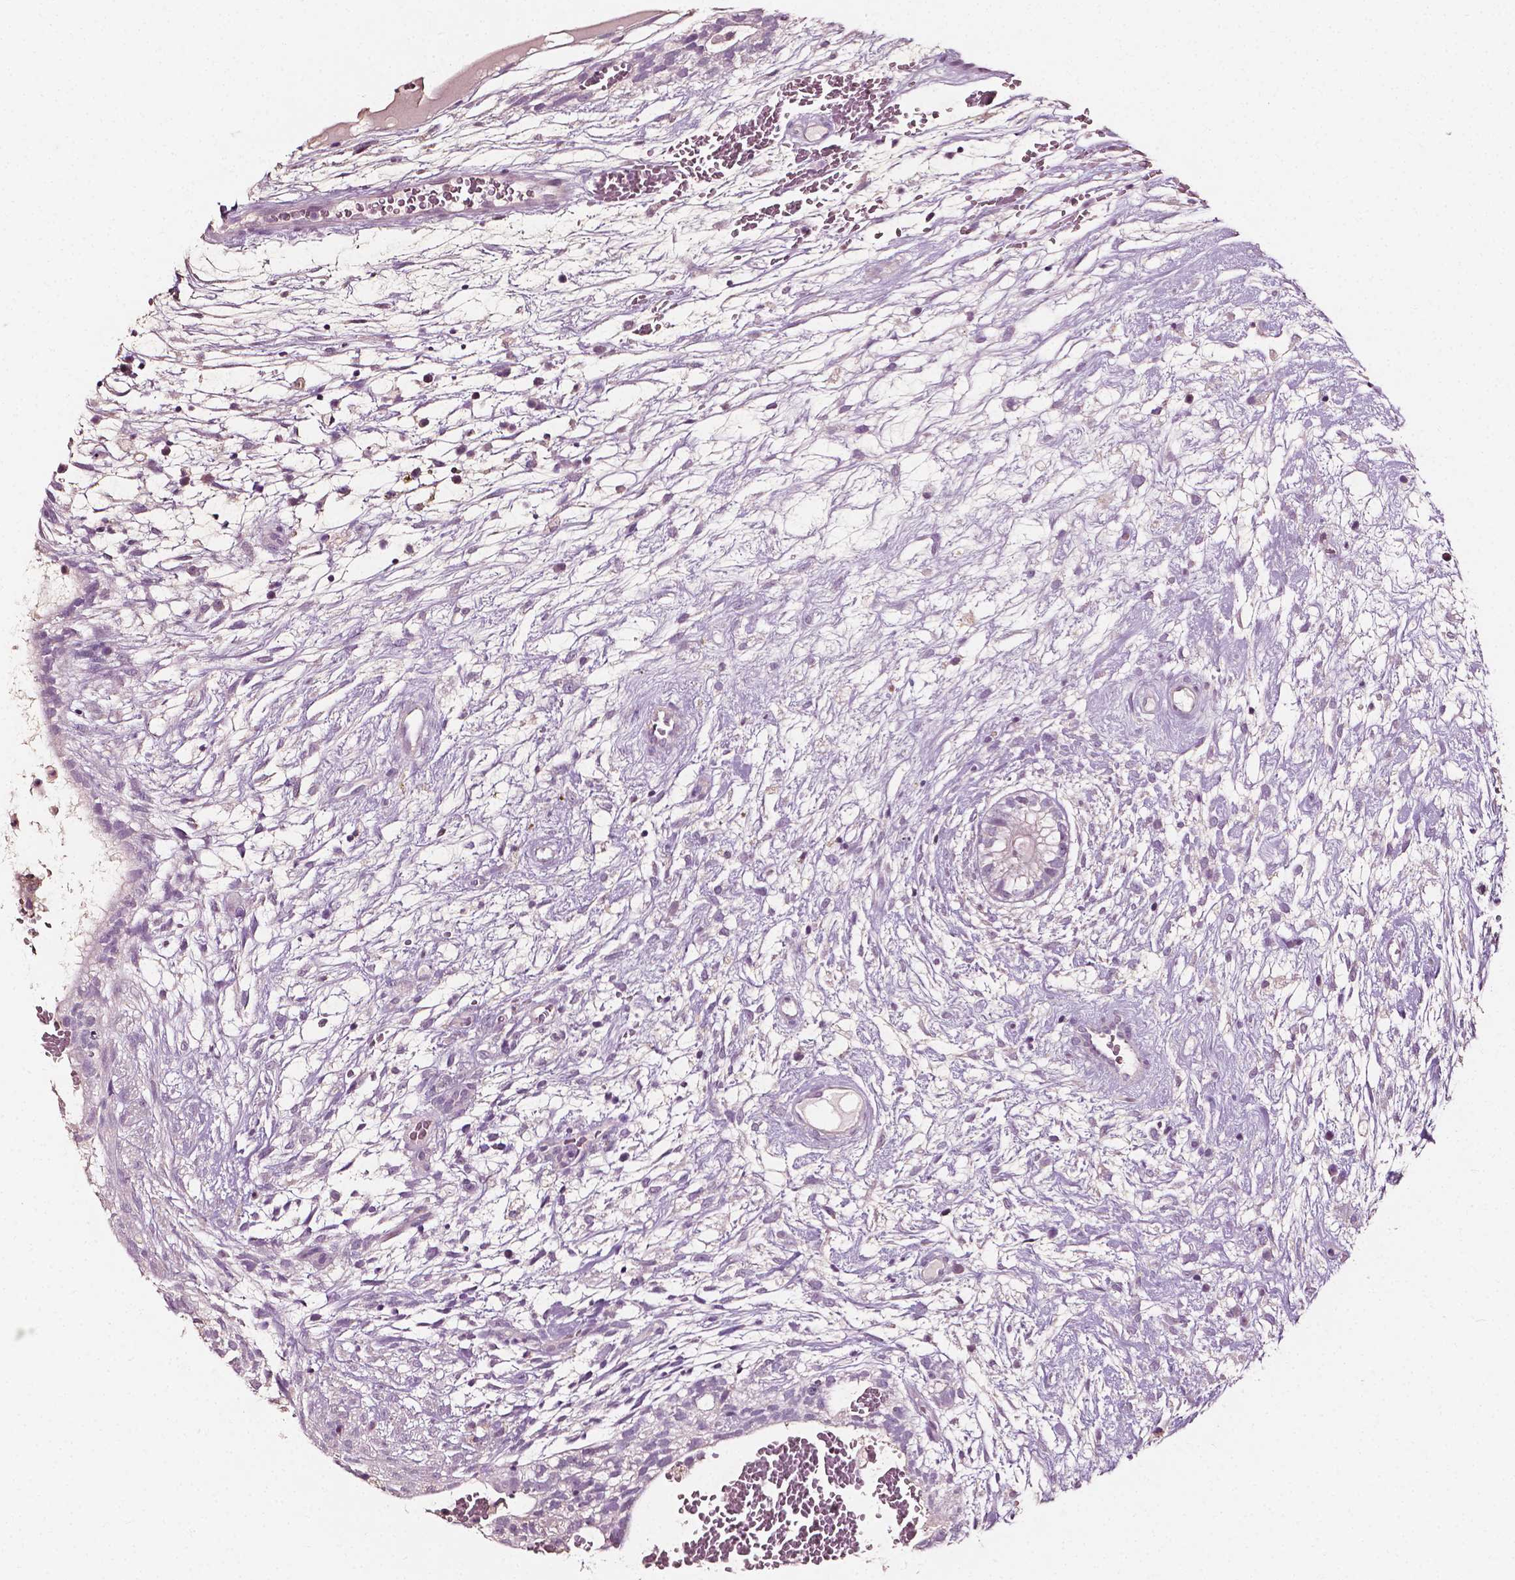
{"staining": {"intensity": "negative", "quantity": "none", "location": "none"}, "tissue": "testis cancer", "cell_type": "Tumor cells", "image_type": "cancer", "snomed": [{"axis": "morphology", "description": "Normal tissue, NOS"}, {"axis": "morphology", "description": "Carcinoma, Embryonal, NOS"}, {"axis": "topography", "description": "Testis"}], "caption": "There is no significant expression in tumor cells of testis cancer (embryonal carcinoma). (Brightfield microscopy of DAB (3,3'-diaminobenzidine) immunohistochemistry (IHC) at high magnification).", "gene": "PLA2R1", "patient": {"sex": "male", "age": 32}}